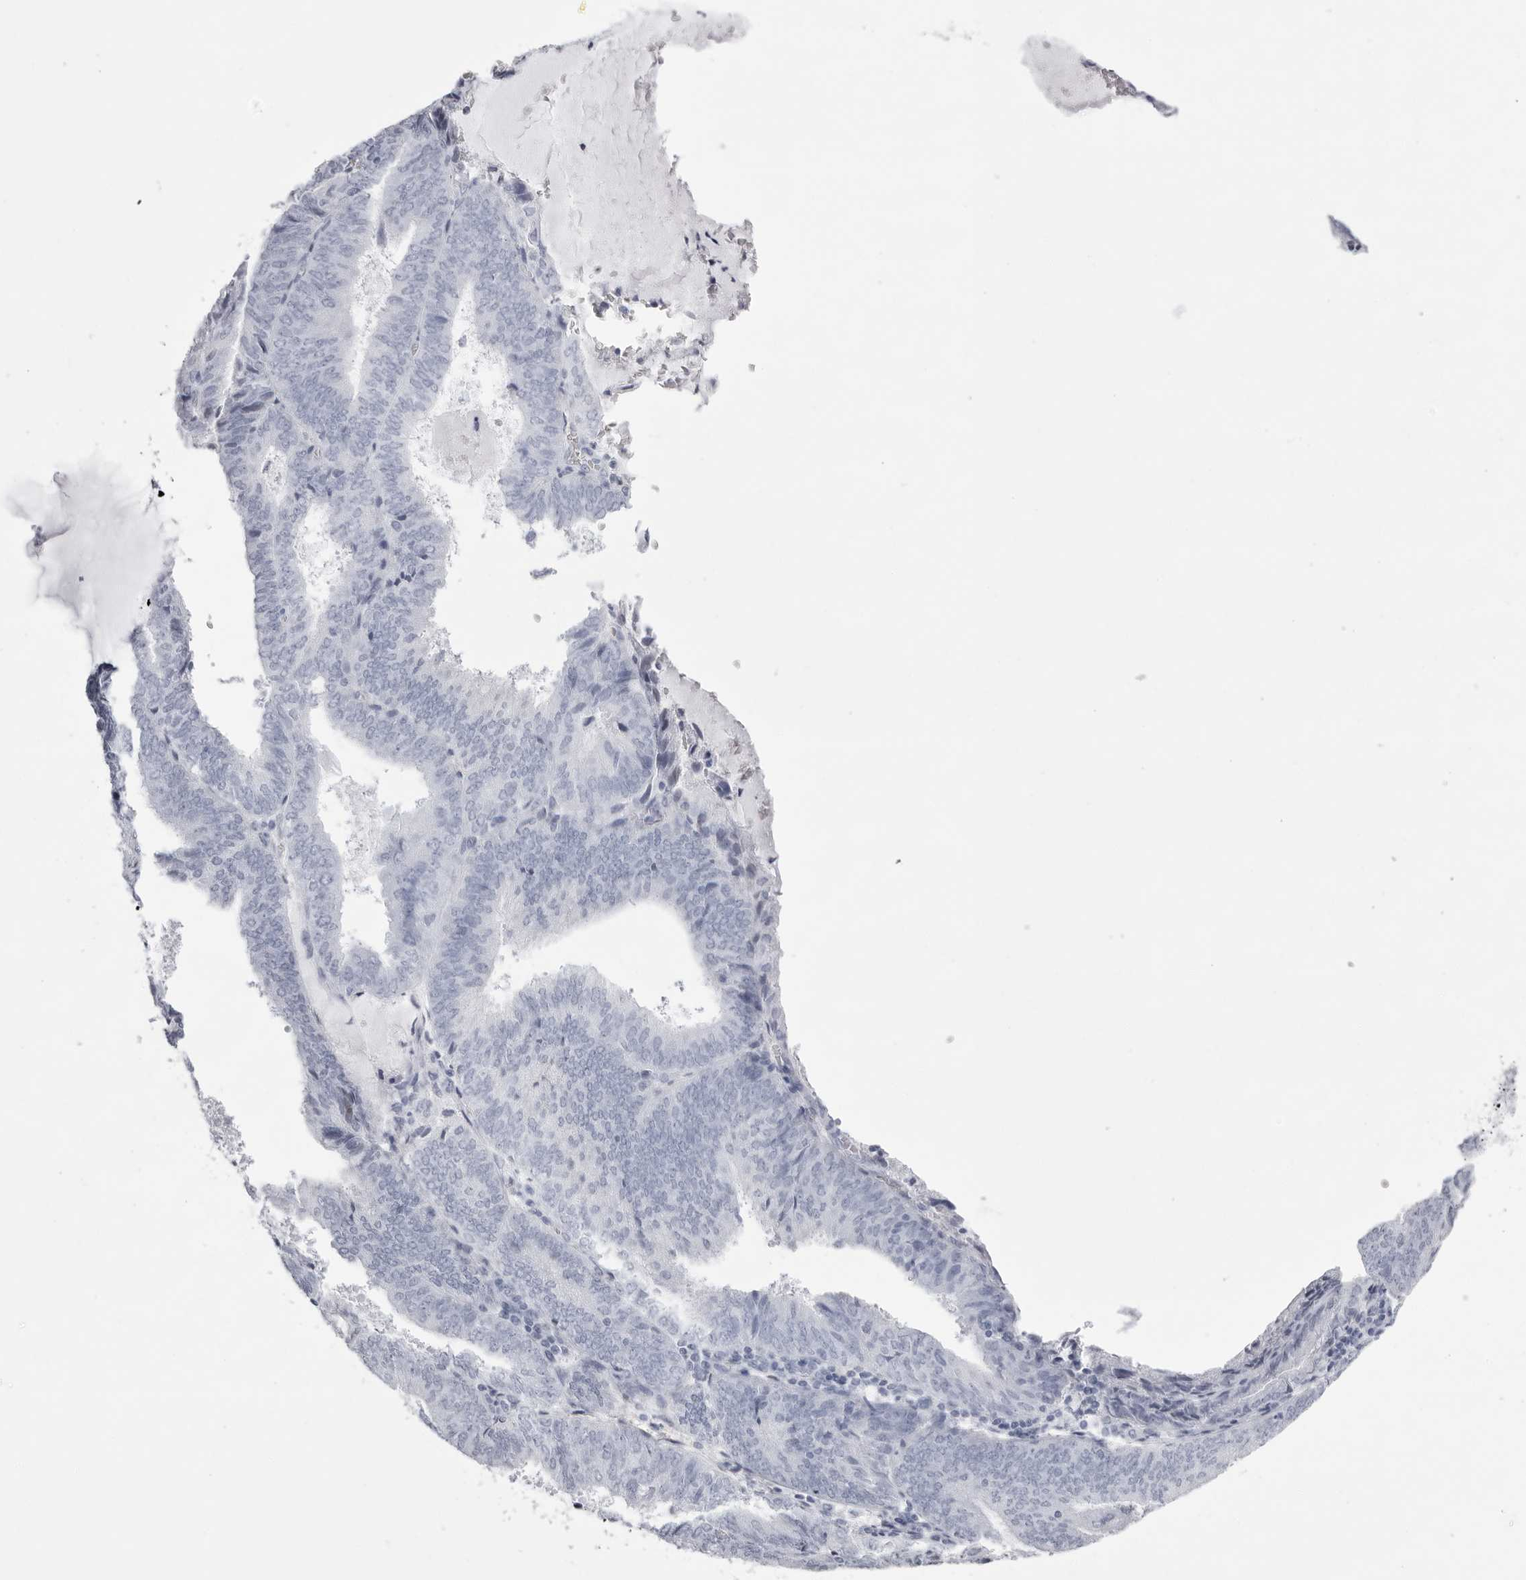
{"staining": {"intensity": "negative", "quantity": "none", "location": "none"}, "tissue": "endometrial cancer", "cell_type": "Tumor cells", "image_type": "cancer", "snomed": [{"axis": "morphology", "description": "Adenocarcinoma, NOS"}, {"axis": "topography", "description": "Endometrium"}], "caption": "Immunohistochemistry histopathology image of endometrial cancer (adenocarcinoma) stained for a protein (brown), which reveals no expression in tumor cells.", "gene": "TMOD4", "patient": {"sex": "female", "age": 81}}